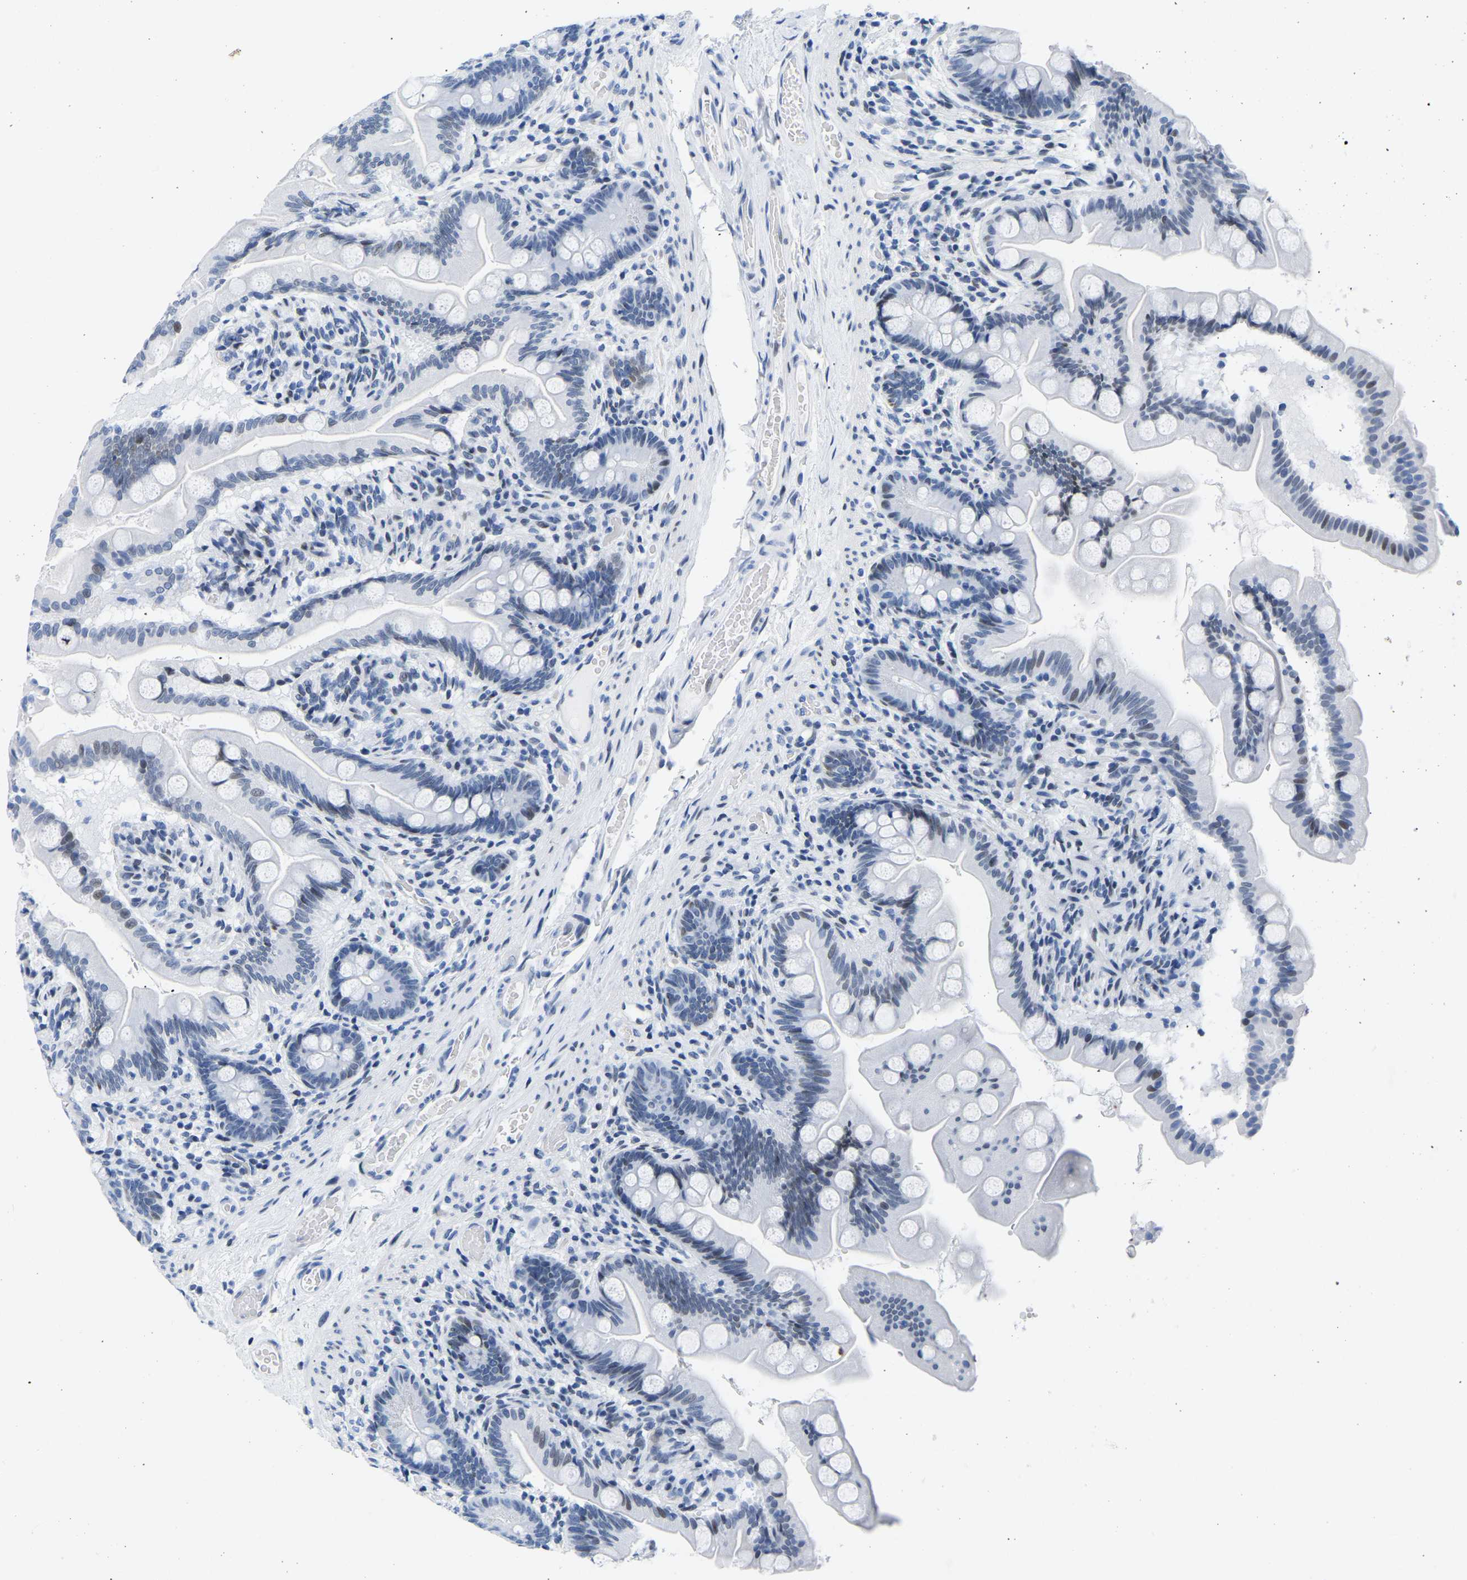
{"staining": {"intensity": "weak", "quantity": "<25%", "location": "nuclear"}, "tissue": "small intestine", "cell_type": "Glandular cells", "image_type": "normal", "snomed": [{"axis": "morphology", "description": "Normal tissue, NOS"}, {"axis": "topography", "description": "Small intestine"}], "caption": "An IHC histopathology image of normal small intestine is shown. There is no staining in glandular cells of small intestine. Brightfield microscopy of IHC stained with DAB (3,3'-diaminobenzidine) (brown) and hematoxylin (blue), captured at high magnification.", "gene": "UPK3A", "patient": {"sex": "female", "age": 56}}